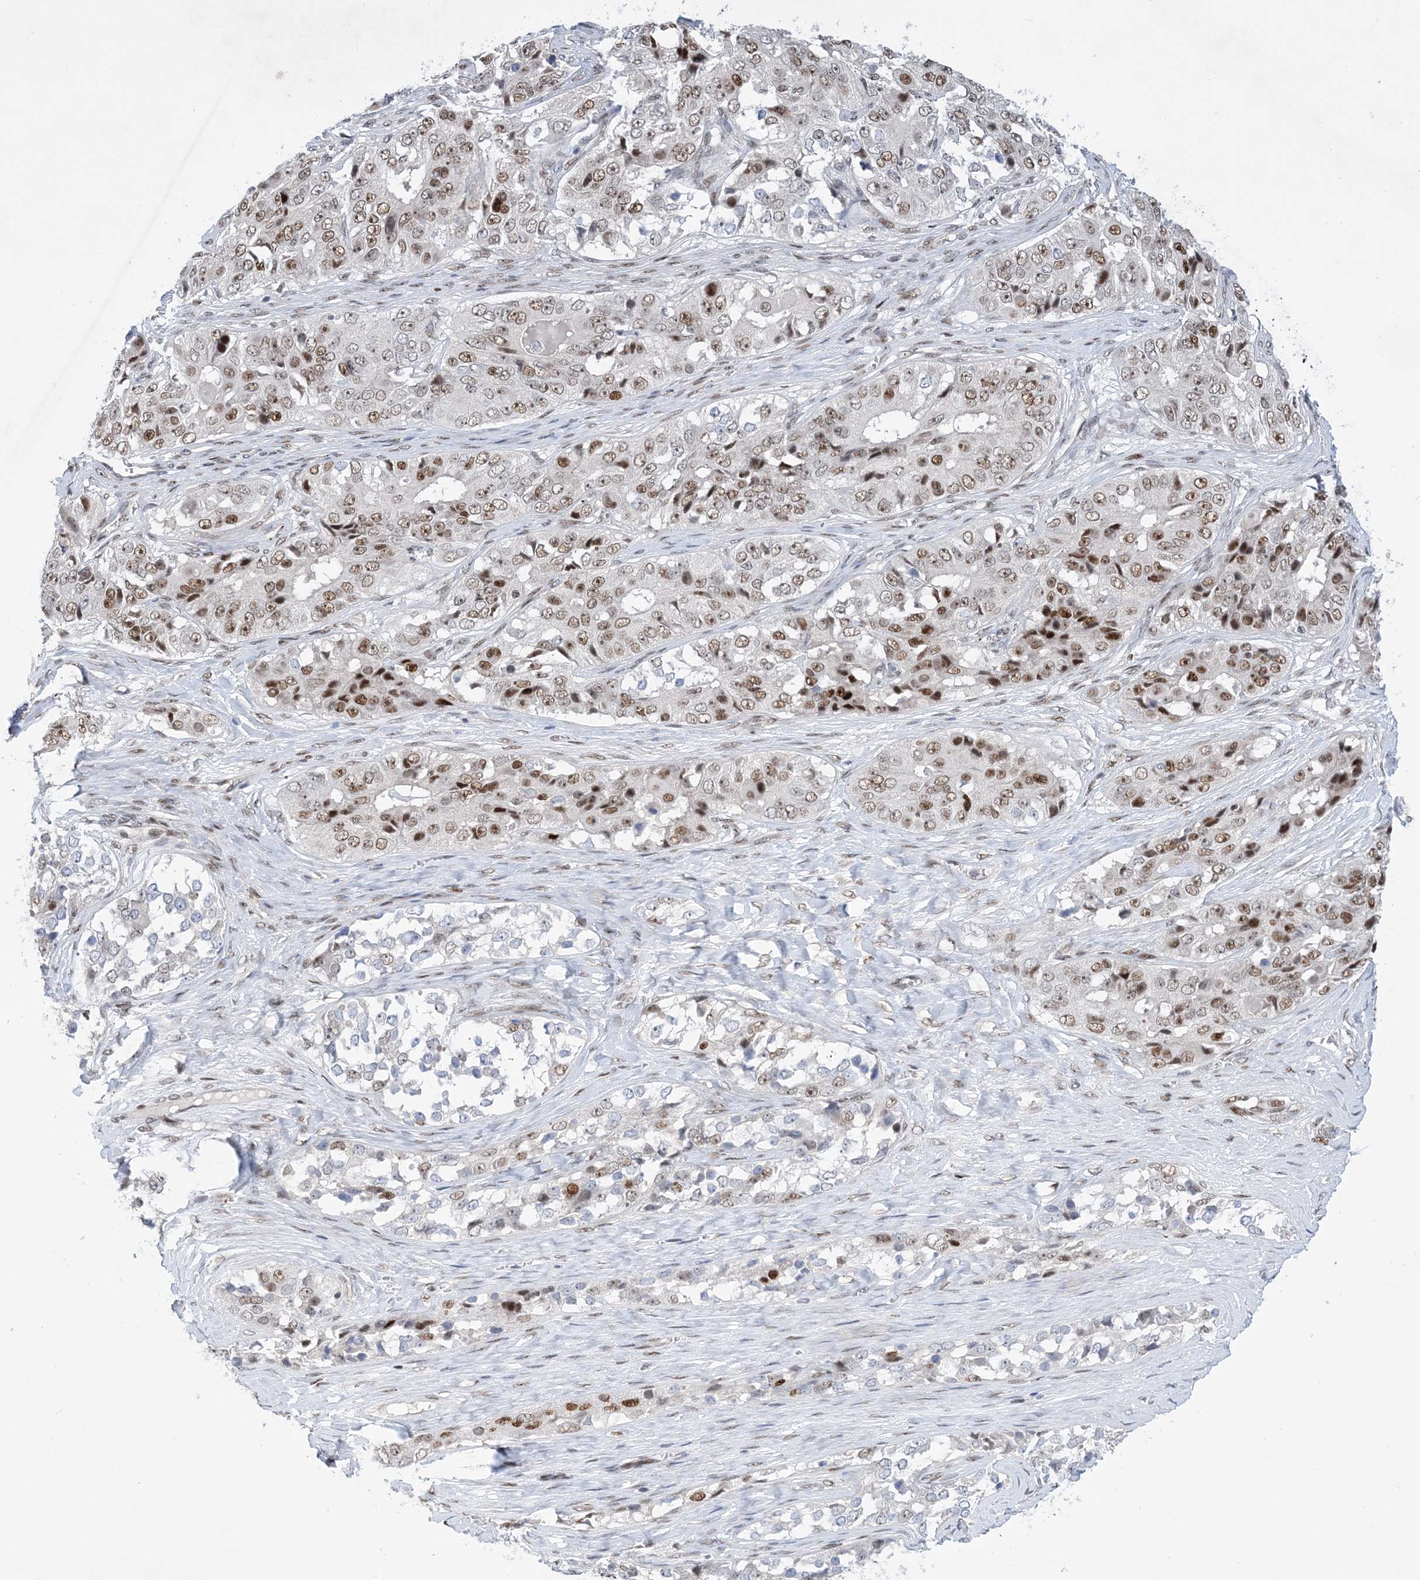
{"staining": {"intensity": "moderate", "quantity": "25%-75%", "location": "nuclear"}, "tissue": "ovarian cancer", "cell_type": "Tumor cells", "image_type": "cancer", "snomed": [{"axis": "morphology", "description": "Carcinoma, endometroid"}, {"axis": "topography", "description": "Ovary"}], "caption": "Human ovarian cancer (endometroid carcinoma) stained with a protein marker exhibits moderate staining in tumor cells.", "gene": "TSPYL1", "patient": {"sex": "female", "age": 51}}